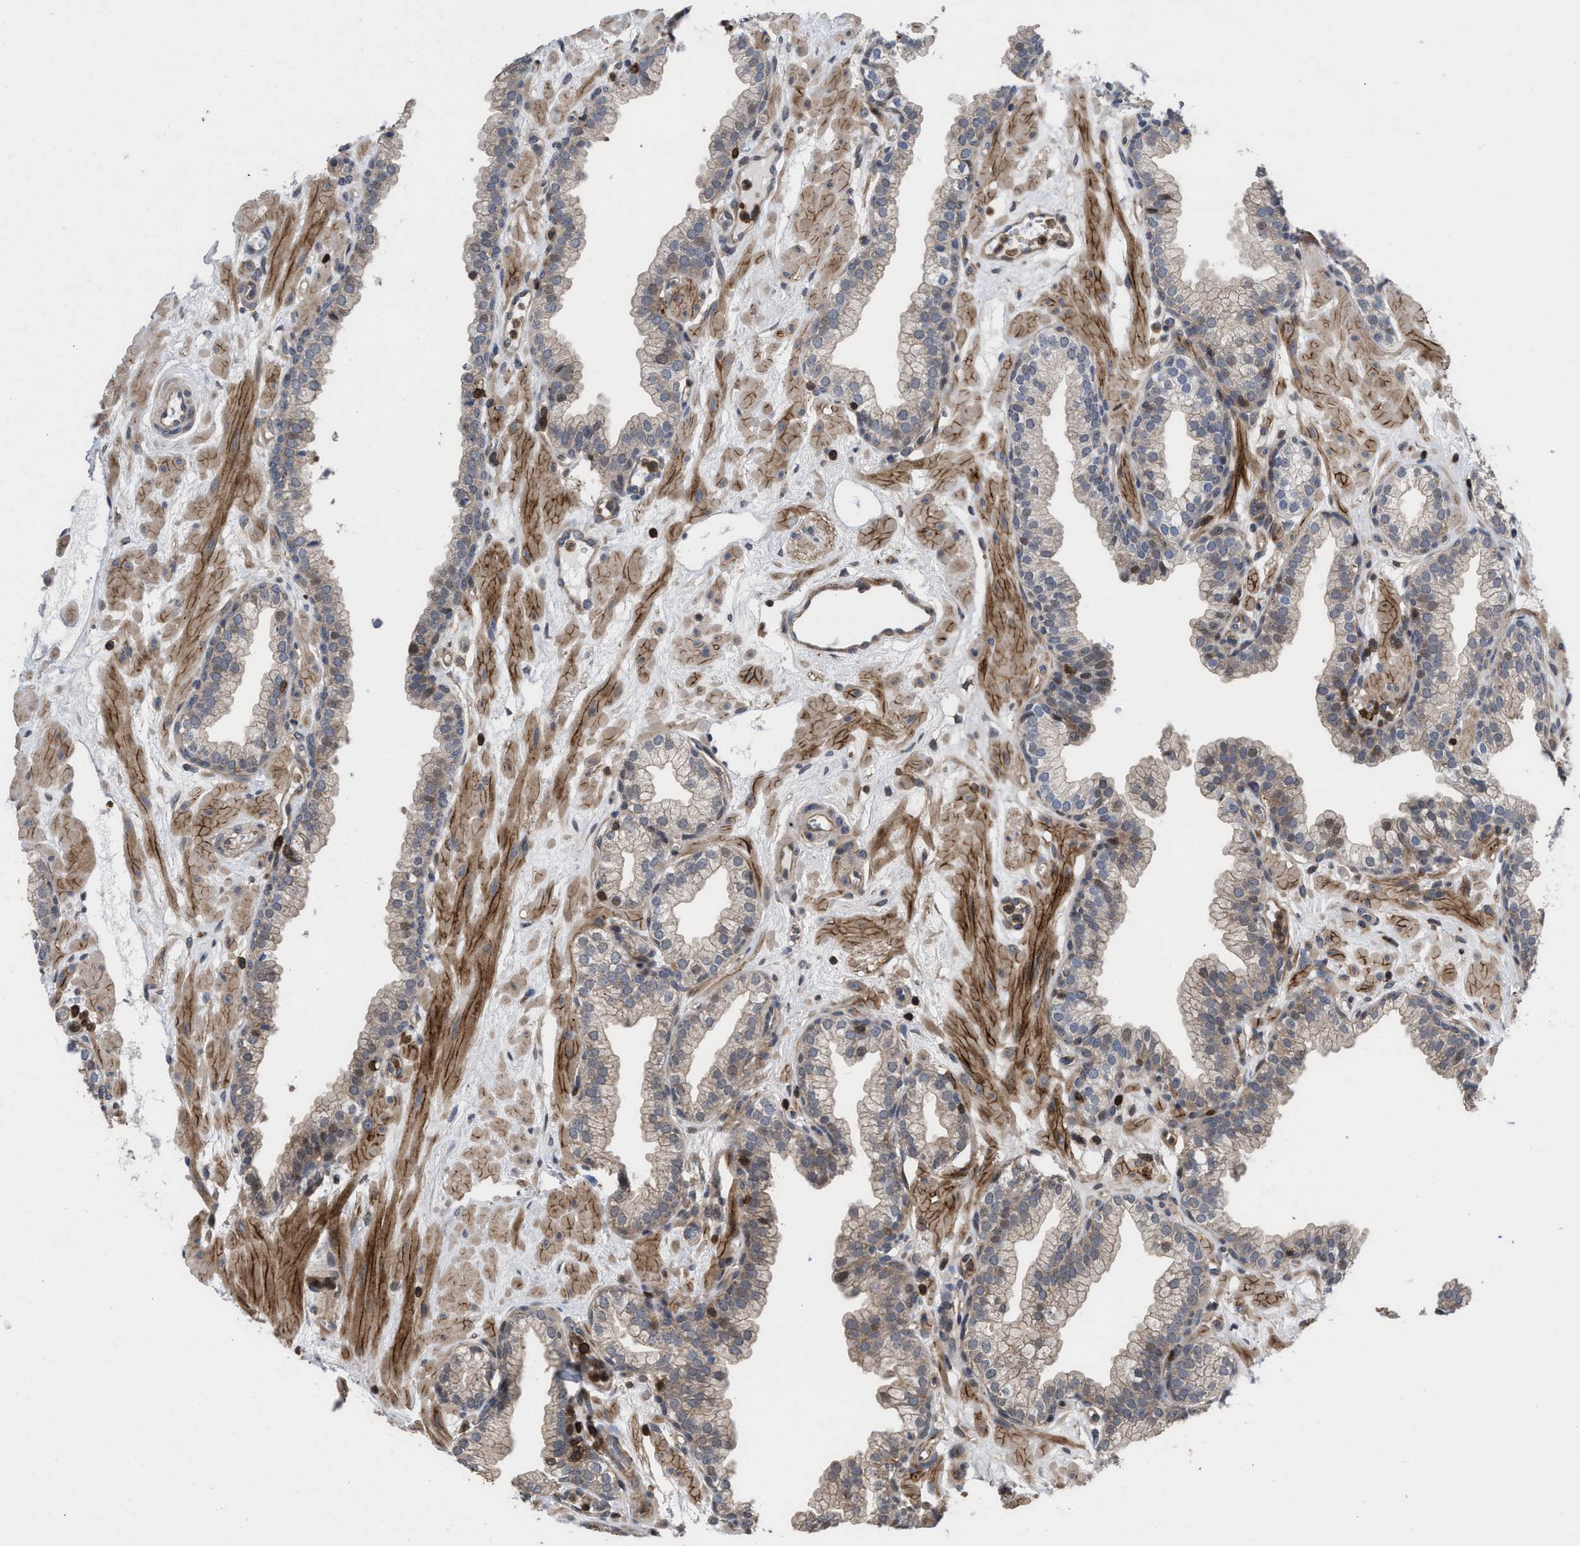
{"staining": {"intensity": "weak", "quantity": "<25%", "location": "cytoplasmic/membranous"}, "tissue": "prostate", "cell_type": "Glandular cells", "image_type": "normal", "snomed": [{"axis": "morphology", "description": "Normal tissue, NOS"}, {"axis": "morphology", "description": "Urothelial carcinoma, Low grade"}, {"axis": "topography", "description": "Urinary bladder"}, {"axis": "topography", "description": "Prostate"}], "caption": "The histopathology image displays no staining of glandular cells in normal prostate.", "gene": "PTPRE", "patient": {"sex": "male", "age": 60}}